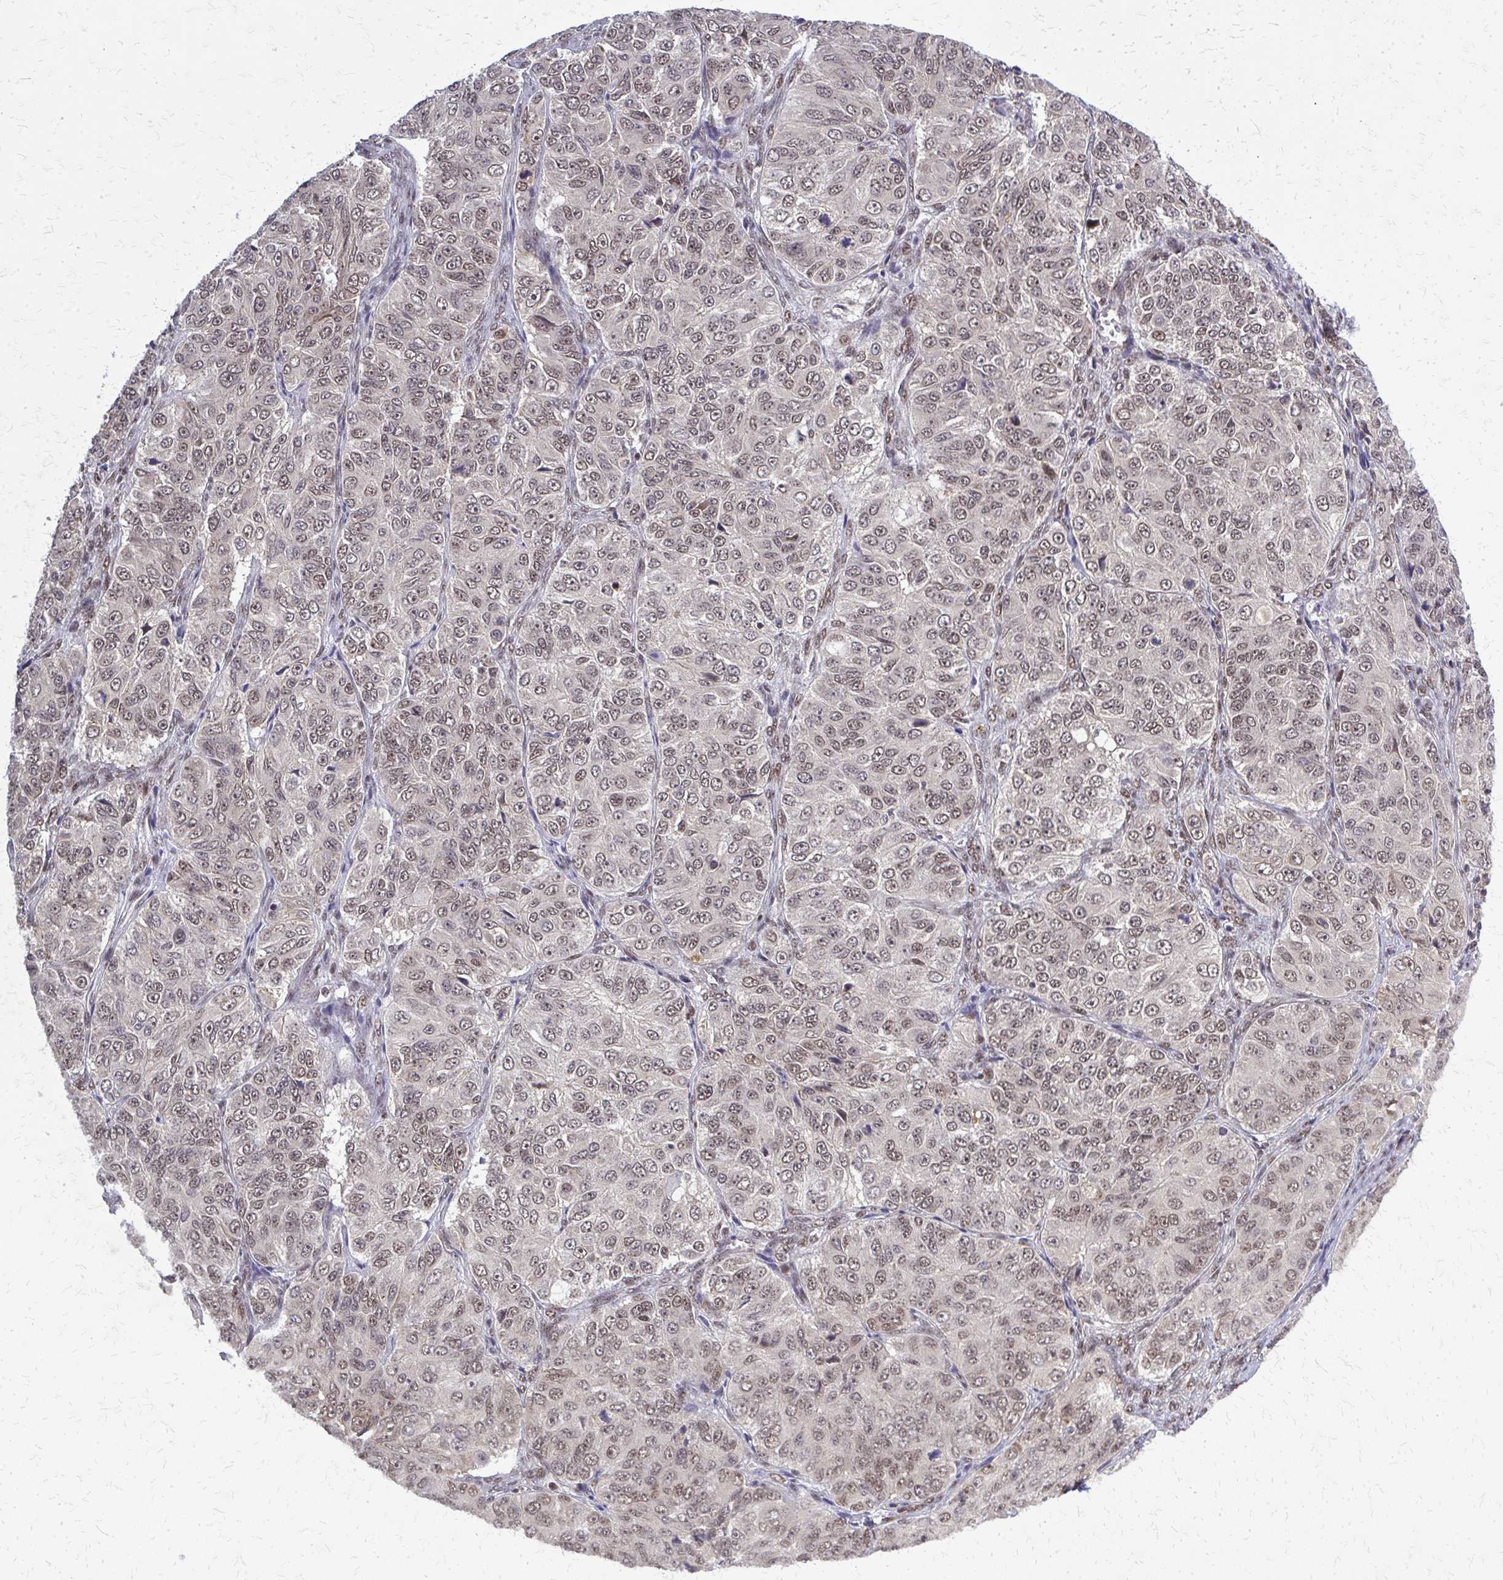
{"staining": {"intensity": "weak", "quantity": "25%-75%", "location": "nuclear"}, "tissue": "ovarian cancer", "cell_type": "Tumor cells", "image_type": "cancer", "snomed": [{"axis": "morphology", "description": "Carcinoma, endometroid"}, {"axis": "topography", "description": "Ovary"}], "caption": "This micrograph exhibits immunohistochemistry staining of ovarian cancer, with low weak nuclear positivity in approximately 25%-75% of tumor cells.", "gene": "HDAC3", "patient": {"sex": "female", "age": 51}}